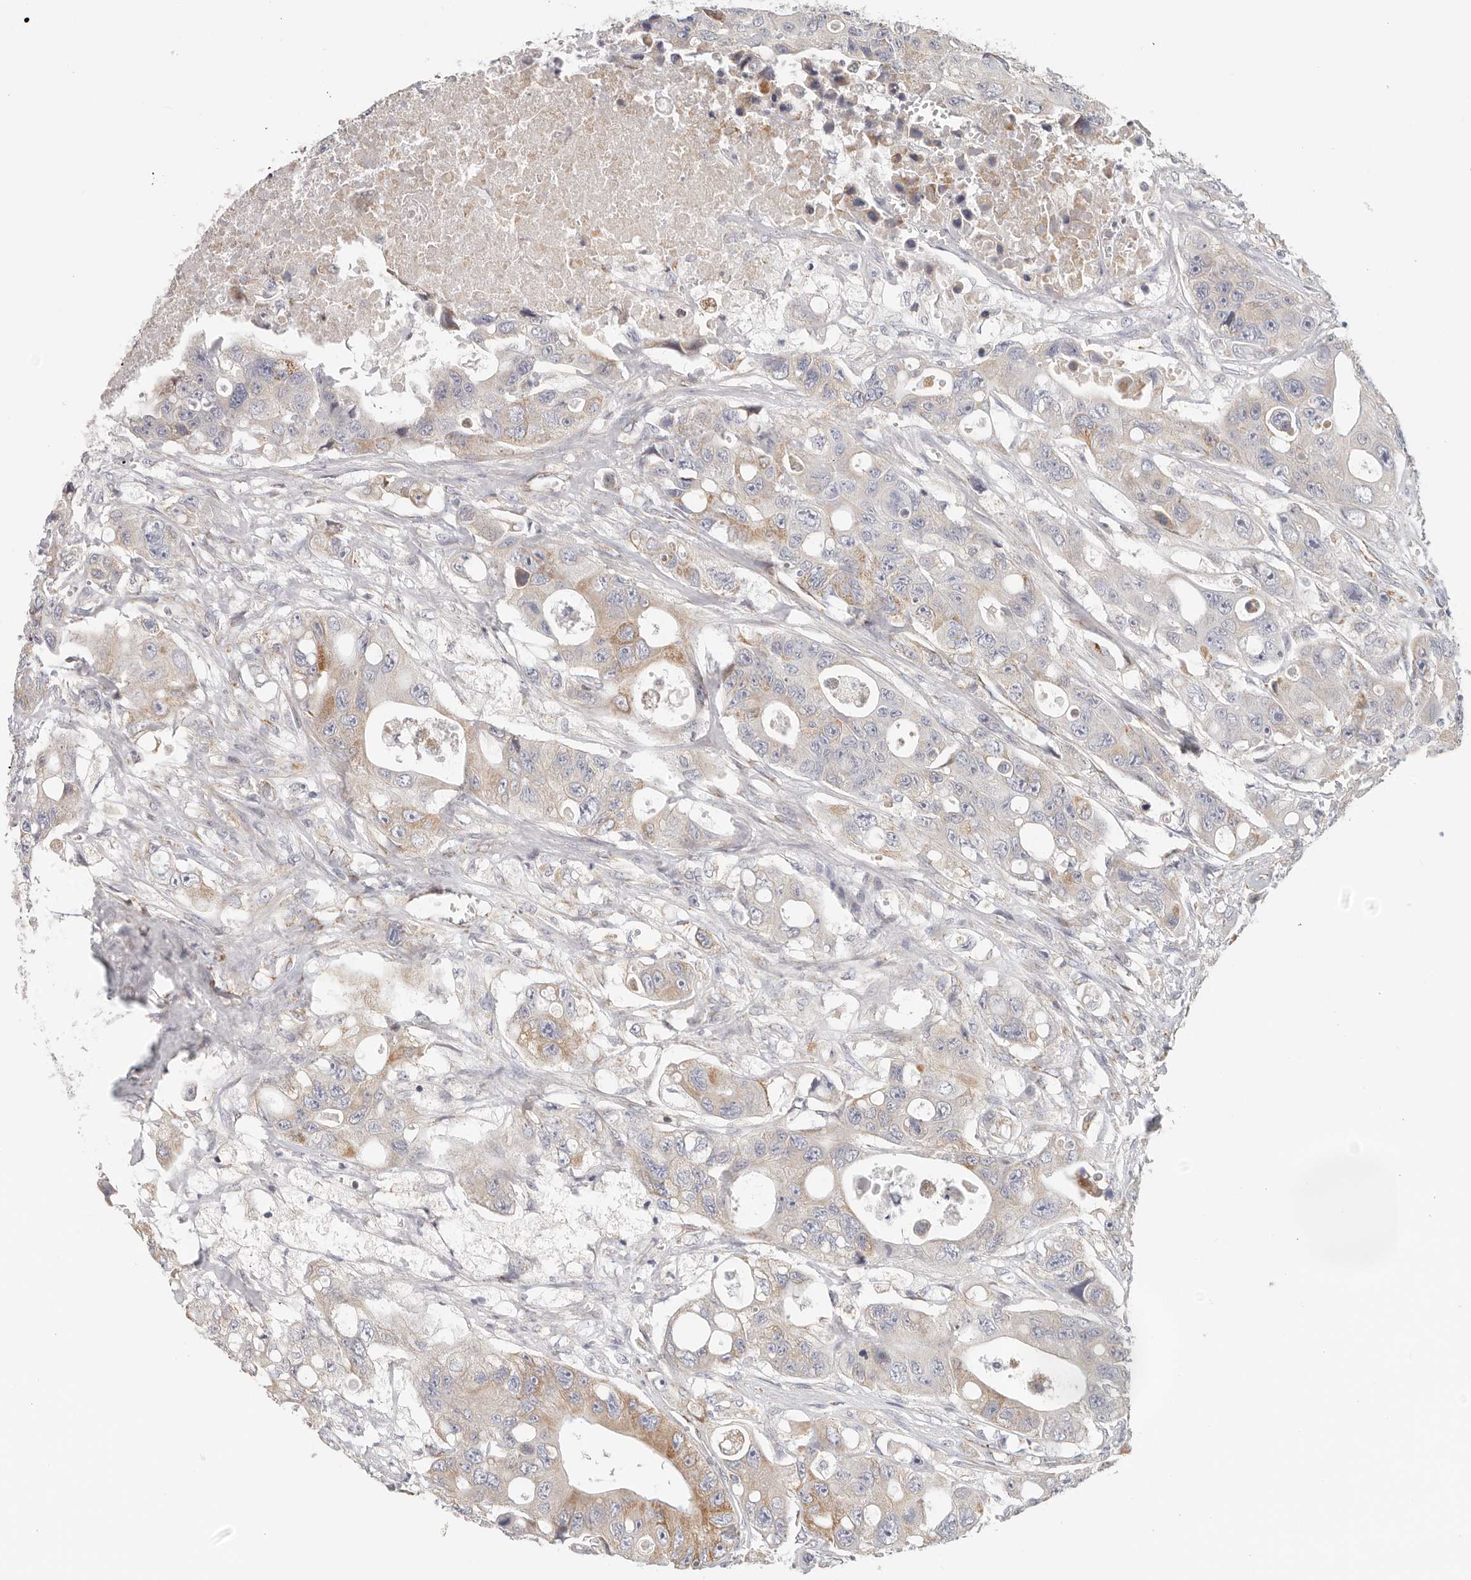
{"staining": {"intensity": "moderate", "quantity": "<25%", "location": "cytoplasmic/membranous"}, "tissue": "colorectal cancer", "cell_type": "Tumor cells", "image_type": "cancer", "snomed": [{"axis": "morphology", "description": "Adenocarcinoma, NOS"}, {"axis": "topography", "description": "Colon"}], "caption": "Immunohistochemical staining of colorectal cancer displays moderate cytoplasmic/membranous protein positivity in about <25% of tumor cells. The protein of interest is shown in brown color, while the nuclei are stained blue.", "gene": "AFDN", "patient": {"sex": "female", "age": 46}}